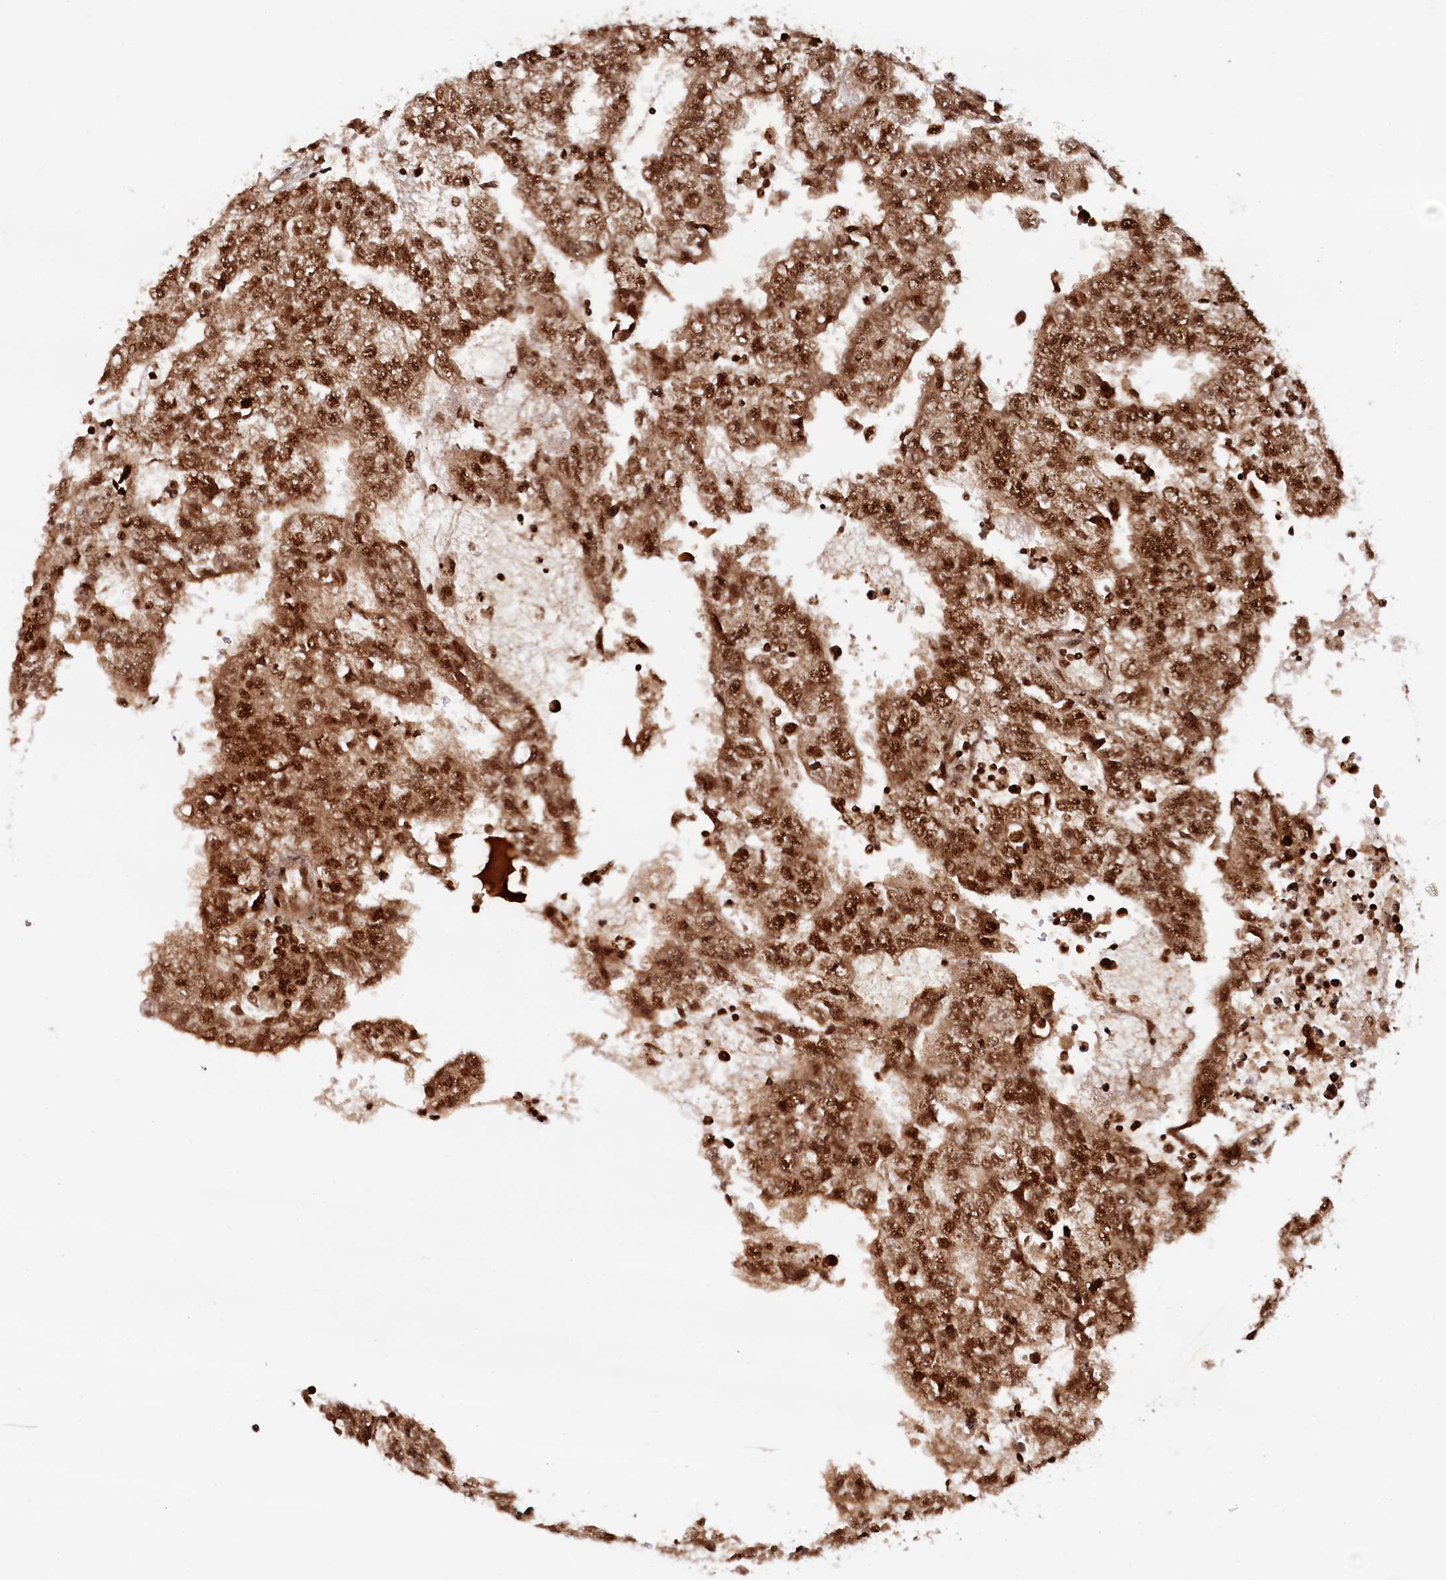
{"staining": {"intensity": "strong", "quantity": ">75%", "location": "cytoplasmic/membranous,nuclear"}, "tissue": "testis cancer", "cell_type": "Tumor cells", "image_type": "cancer", "snomed": [{"axis": "morphology", "description": "Carcinoma, Embryonal, NOS"}, {"axis": "topography", "description": "Testis"}], "caption": "Strong cytoplasmic/membranous and nuclear protein positivity is identified in approximately >75% of tumor cells in embryonal carcinoma (testis). (DAB = brown stain, brightfield microscopy at high magnification).", "gene": "ZC3H18", "patient": {"sex": "male", "age": 25}}